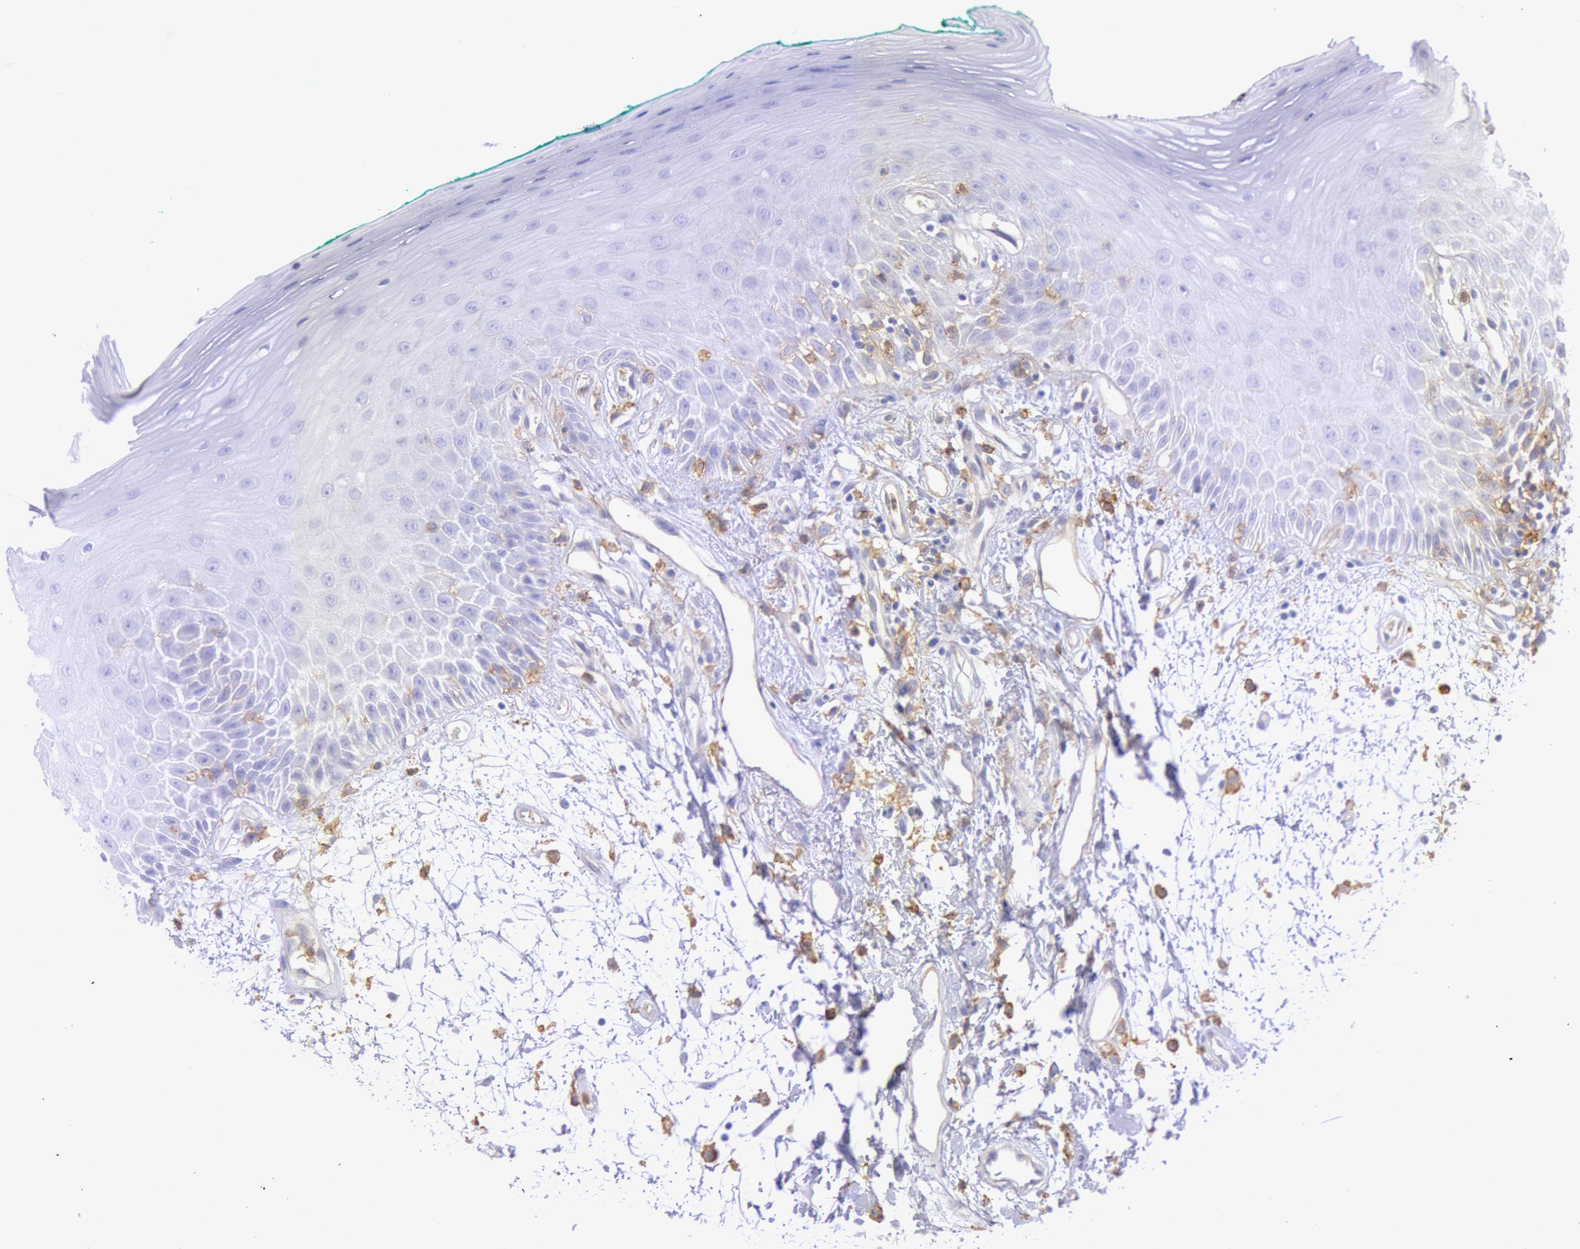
{"staining": {"intensity": "weak", "quantity": "<25%", "location": "cytoplasmic/membranous"}, "tissue": "oral mucosa", "cell_type": "Squamous epithelial cells", "image_type": "normal", "snomed": [{"axis": "morphology", "description": "Normal tissue, NOS"}, {"axis": "morphology", "description": "Squamous cell carcinoma, NOS"}, {"axis": "topography", "description": "Skeletal muscle"}, {"axis": "topography", "description": "Oral tissue"}, {"axis": "topography", "description": "Head-Neck"}], "caption": "Micrograph shows no significant protein staining in squamous epithelial cells of unremarkable oral mucosa. (DAB IHC, high magnification).", "gene": "LYN", "patient": {"sex": "female", "age": 84}}